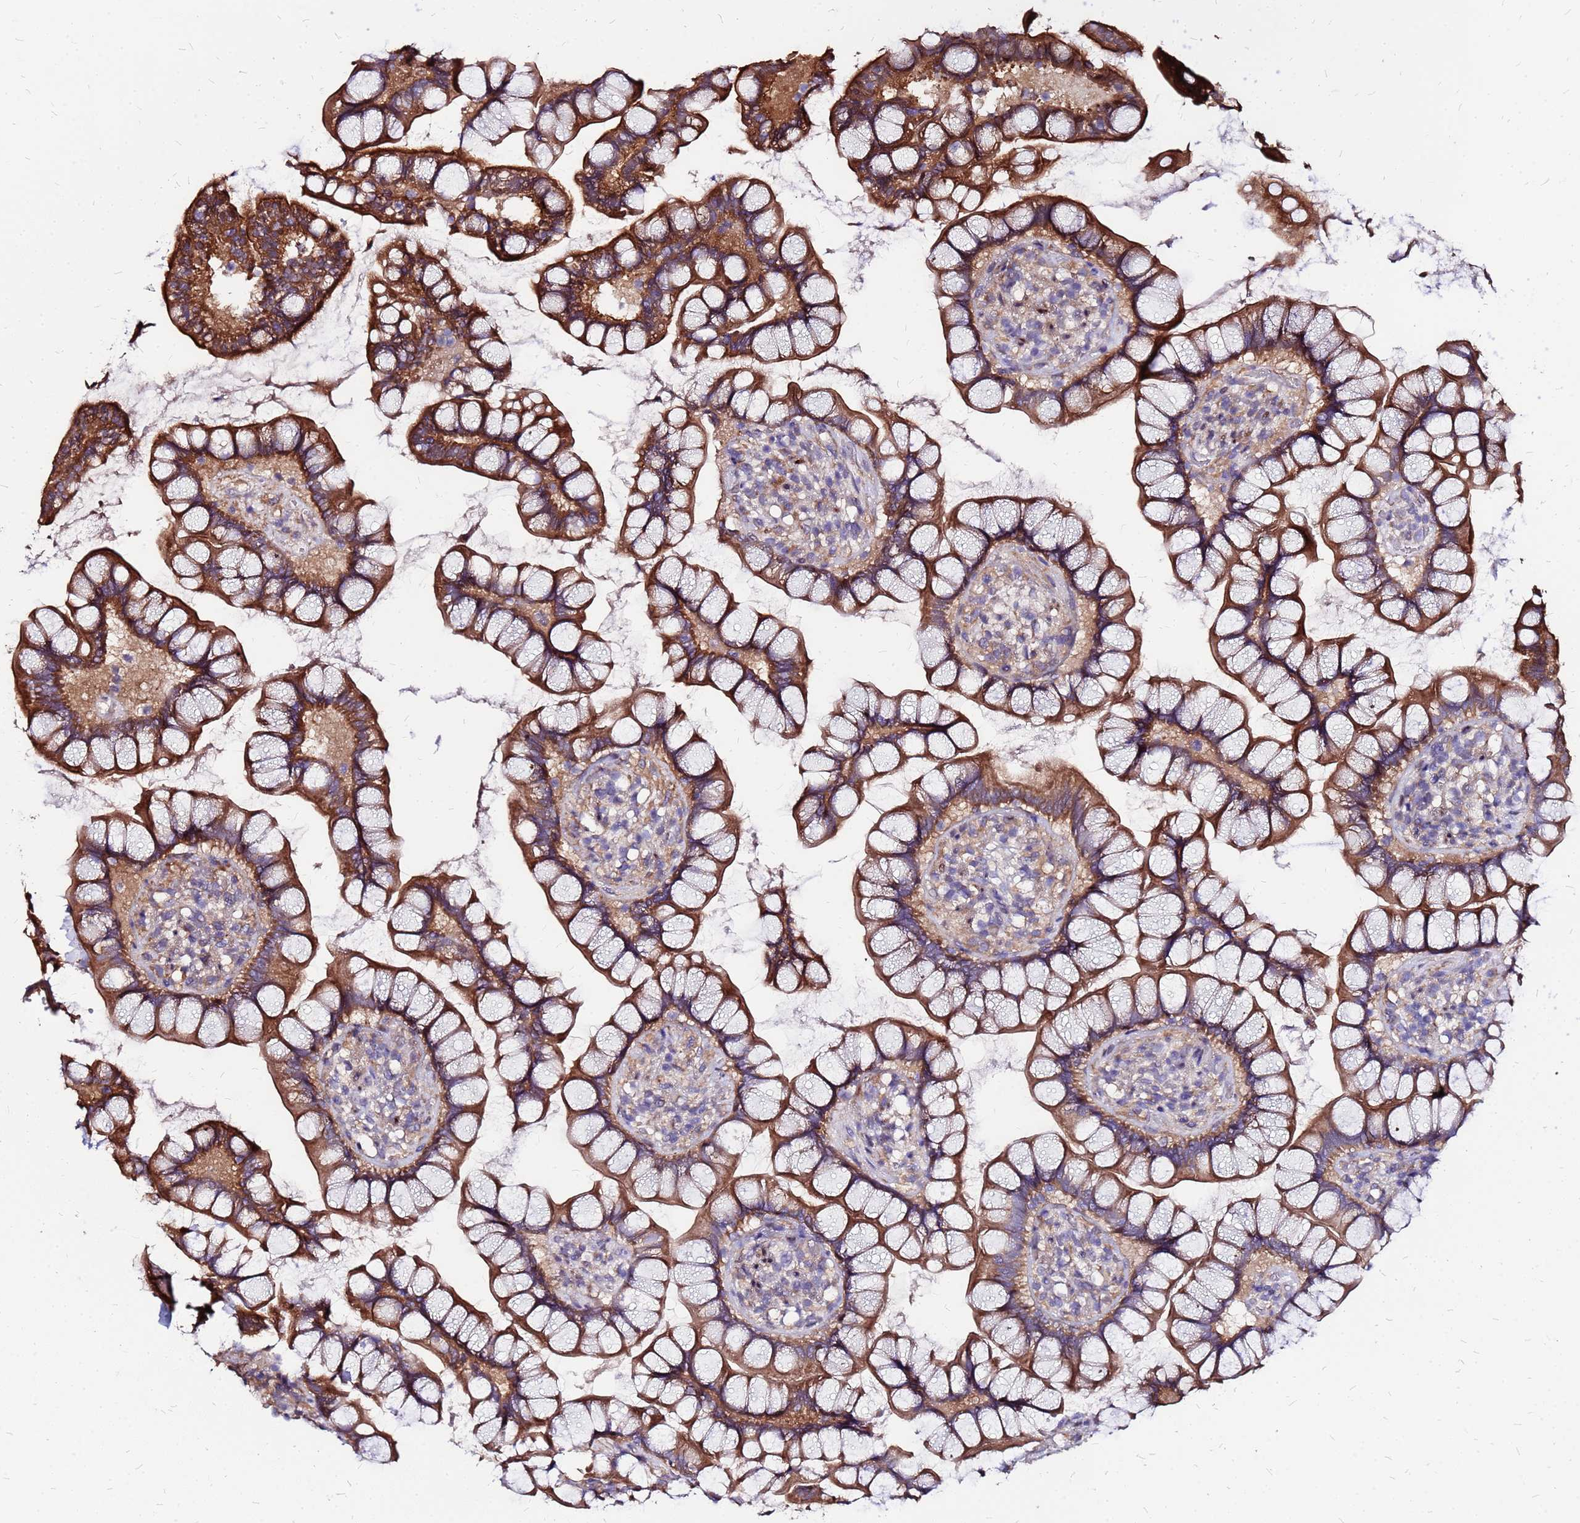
{"staining": {"intensity": "strong", "quantity": ">75%", "location": "cytoplasmic/membranous"}, "tissue": "small intestine", "cell_type": "Glandular cells", "image_type": "normal", "snomed": [{"axis": "morphology", "description": "Normal tissue, NOS"}, {"axis": "topography", "description": "Small intestine"}], "caption": "A high amount of strong cytoplasmic/membranous positivity is present in about >75% of glandular cells in unremarkable small intestine.", "gene": "ARHGEF35", "patient": {"sex": "male", "age": 70}}